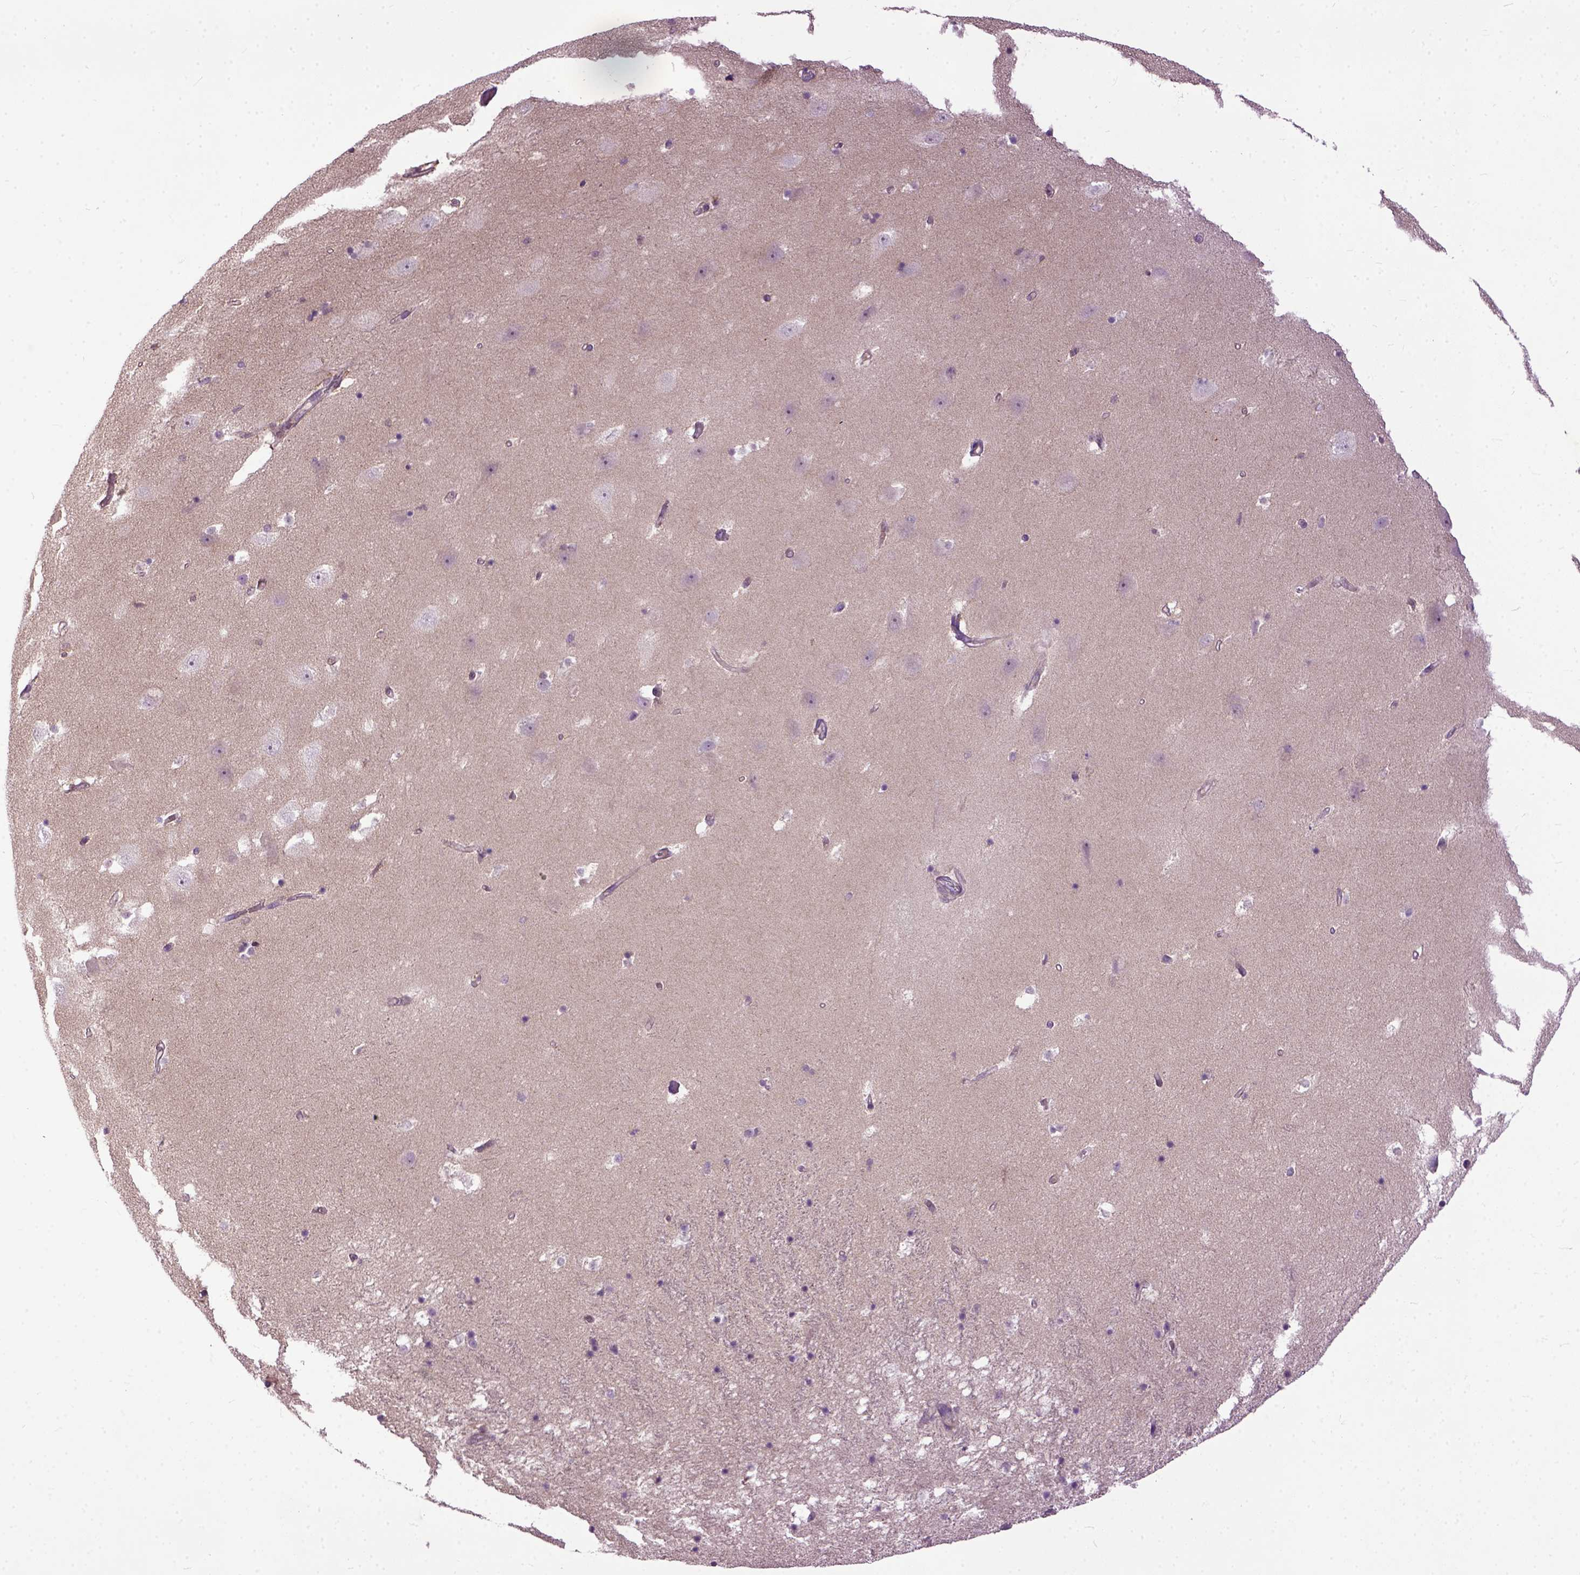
{"staining": {"intensity": "negative", "quantity": "none", "location": "none"}, "tissue": "hippocampus", "cell_type": "Glial cells", "image_type": "normal", "snomed": [{"axis": "morphology", "description": "Normal tissue, NOS"}, {"axis": "topography", "description": "Hippocampus"}], "caption": "Immunohistochemical staining of normal human hippocampus displays no significant staining in glial cells.", "gene": "CPNE1", "patient": {"sex": "male", "age": 58}}